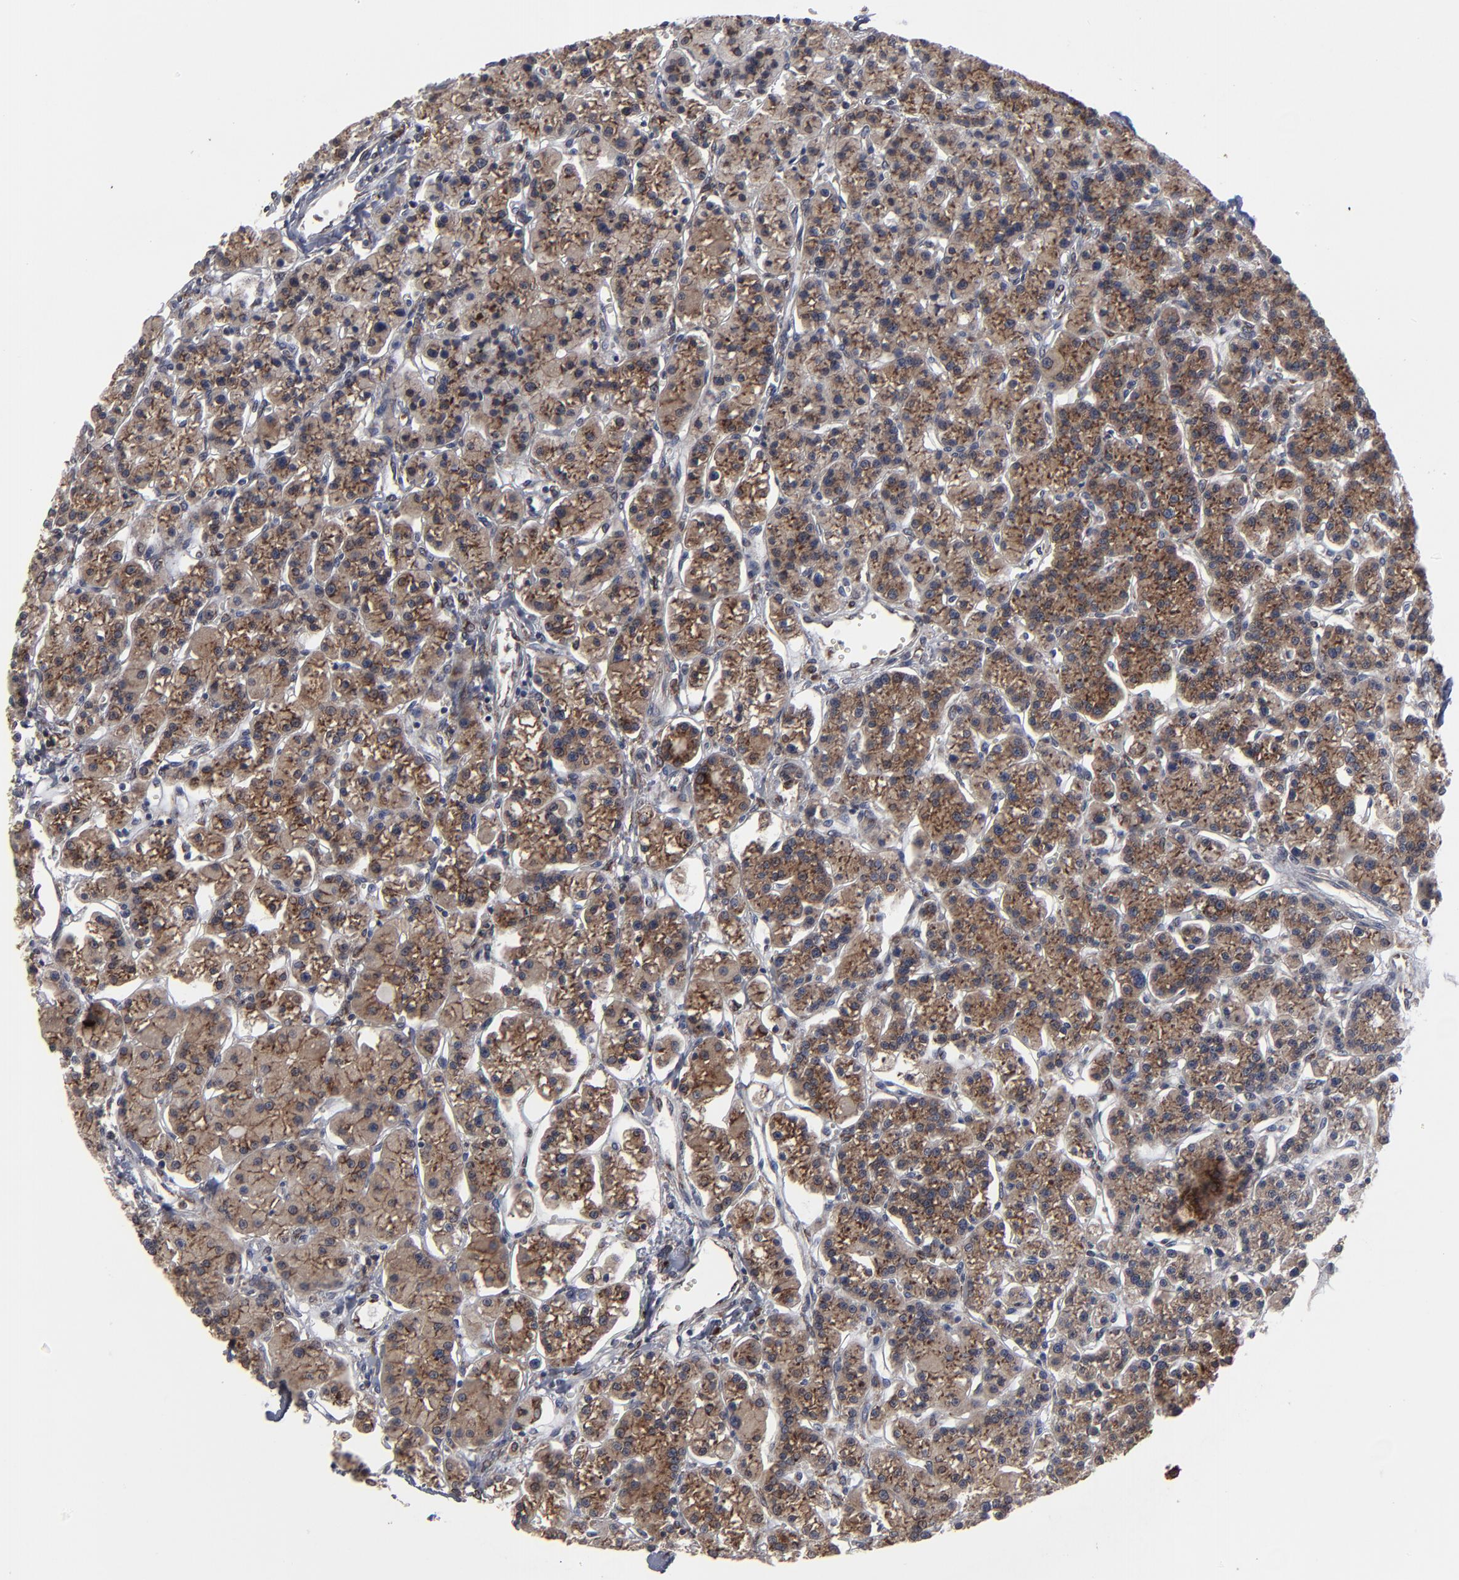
{"staining": {"intensity": "moderate", "quantity": ">75%", "location": "cytoplasmic/membranous"}, "tissue": "parathyroid gland", "cell_type": "Glandular cells", "image_type": "normal", "snomed": [{"axis": "morphology", "description": "Normal tissue, NOS"}, {"axis": "topography", "description": "Parathyroid gland"}], "caption": "Parathyroid gland stained for a protein reveals moderate cytoplasmic/membranous positivity in glandular cells. The staining was performed using DAB (3,3'-diaminobenzidine), with brown indicating positive protein expression. Nuclei are stained blue with hematoxylin.", "gene": "CNIH1", "patient": {"sex": "female", "age": 58}}